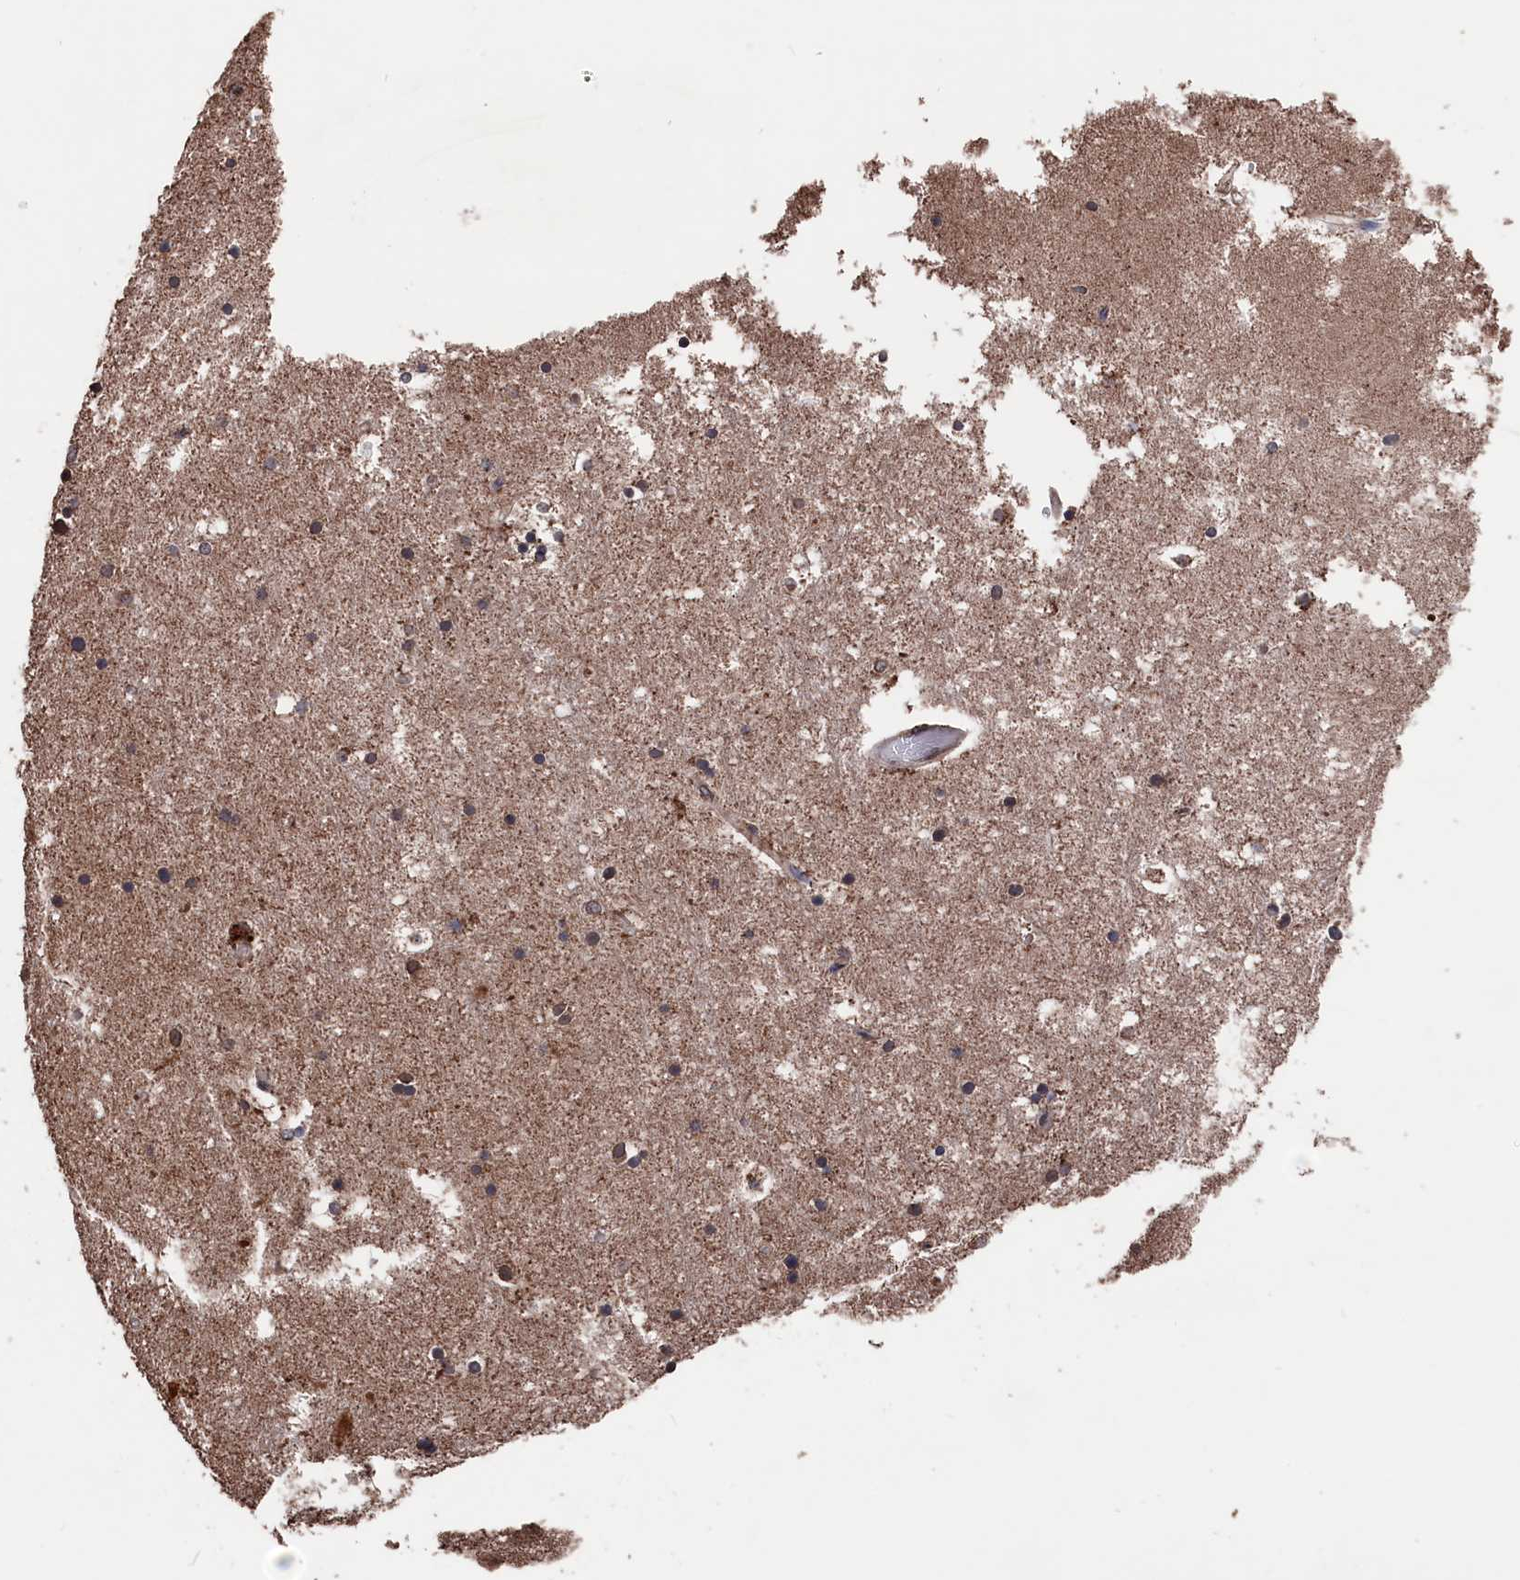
{"staining": {"intensity": "weak", "quantity": "25%-75%", "location": "cytoplasmic/membranous"}, "tissue": "hippocampus", "cell_type": "Glial cells", "image_type": "normal", "snomed": [{"axis": "morphology", "description": "Normal tissue, NOS"}, {"axis": "topography", "description": "Hippocampus"}], "caption": "Protein staining of normal hippocampus reveals weak cytoplasmic/membranous positivity in about 25%-75% of glial cells.", "gene": "PDE12", "patient": {"sex": "female", "age": 52}}